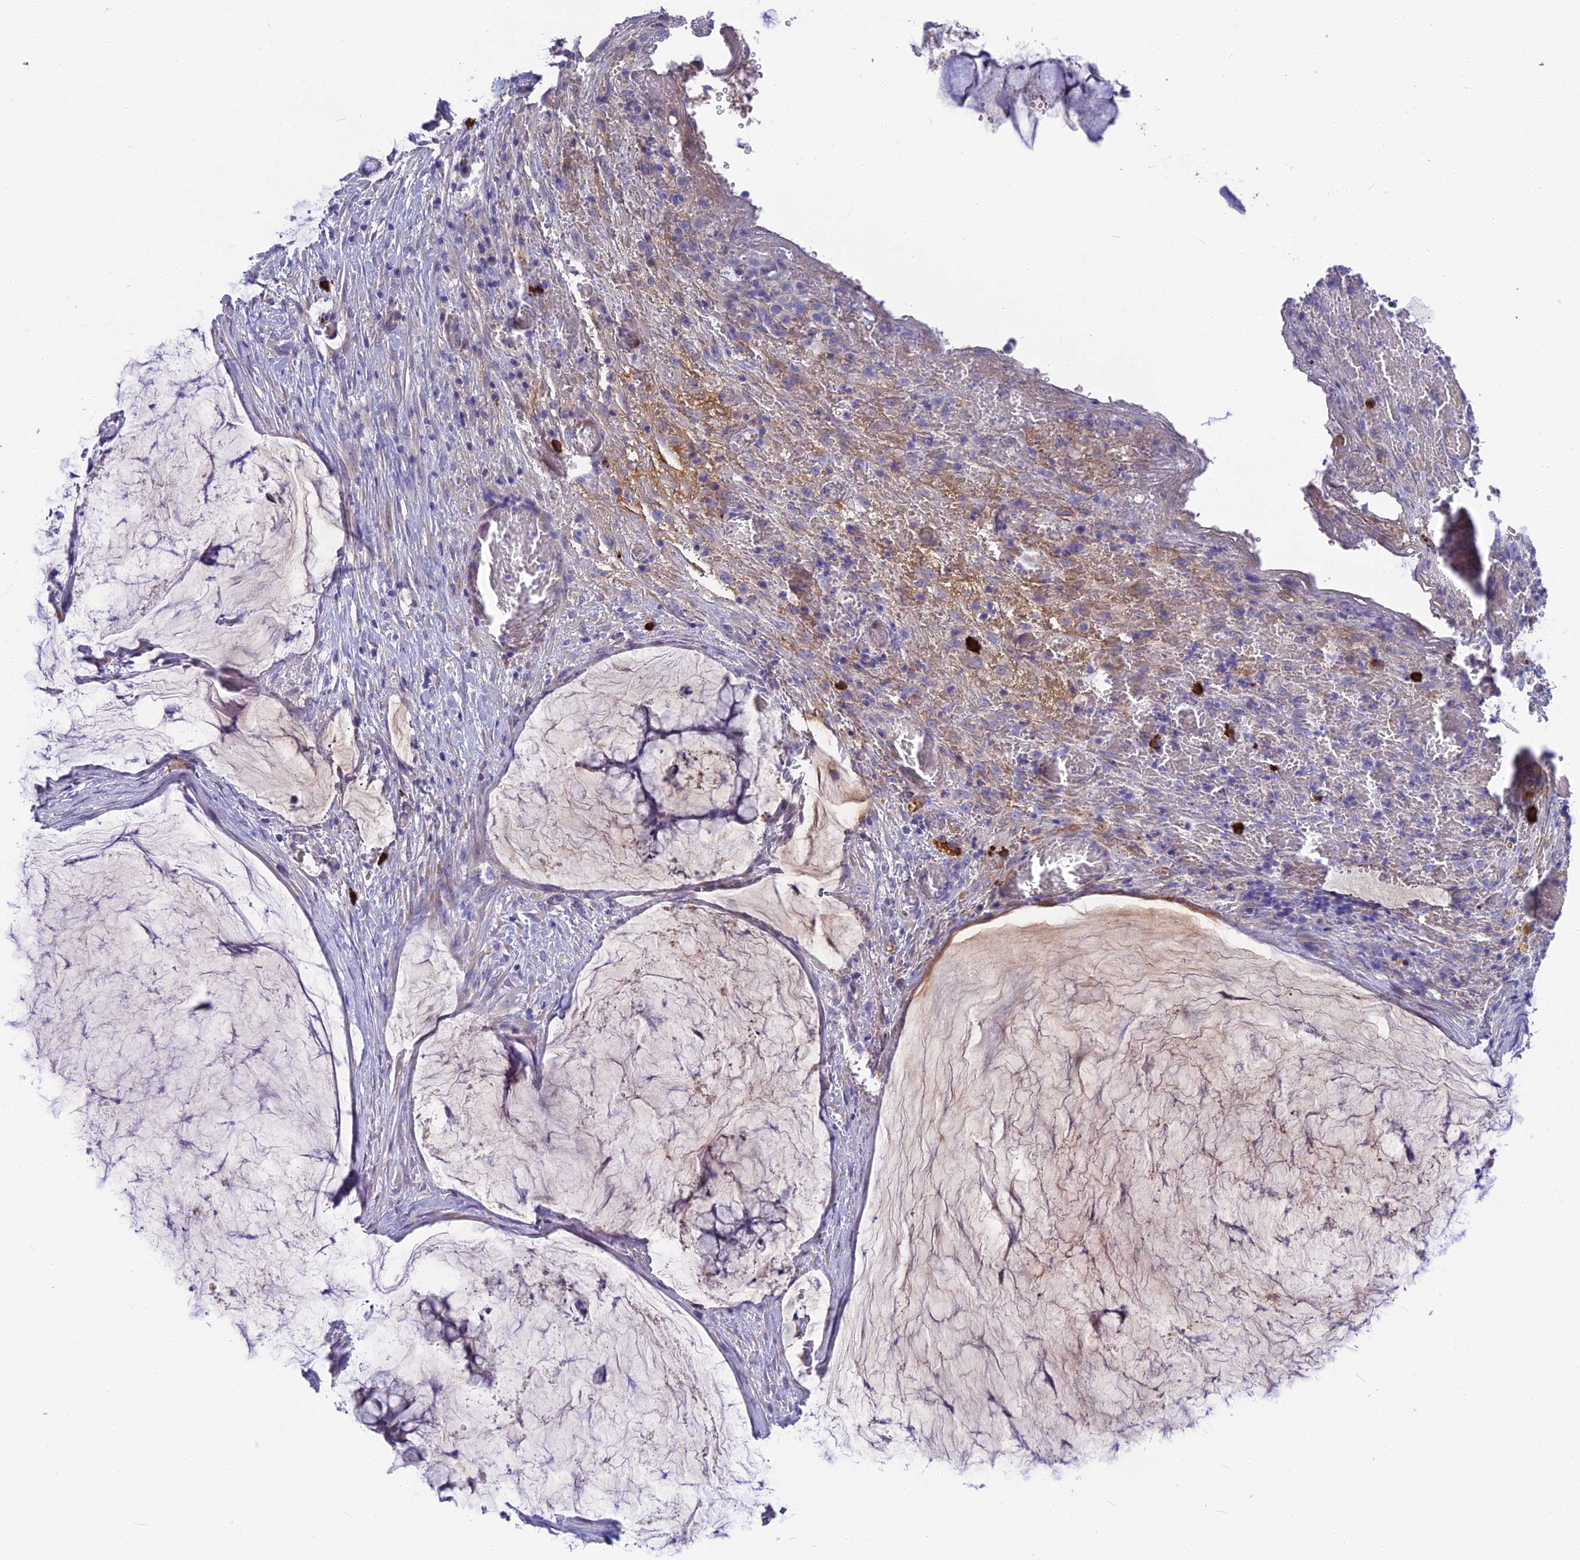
{"staining": {"intensity": "negative", "quantity": "none", "location": "none"}, "tissue": "ovarian cancer", "cell_type": "Tumor cells", "image_type": "cancer", "snomed": [{"axis": "morphology", "description": "Cystadenocarcinoma, mucinous, NOS"}, {"axis": "topography", "description": "Ovary"}], "caption": "DAB immunohistochemical staining of mucinous cystadenocarcinoma (ovarian) displays no significant staining in tumor cells. Nuclei are stained in blue.", "gene": "SNAP91", "patient": {"sex": "female", "age": 42}}